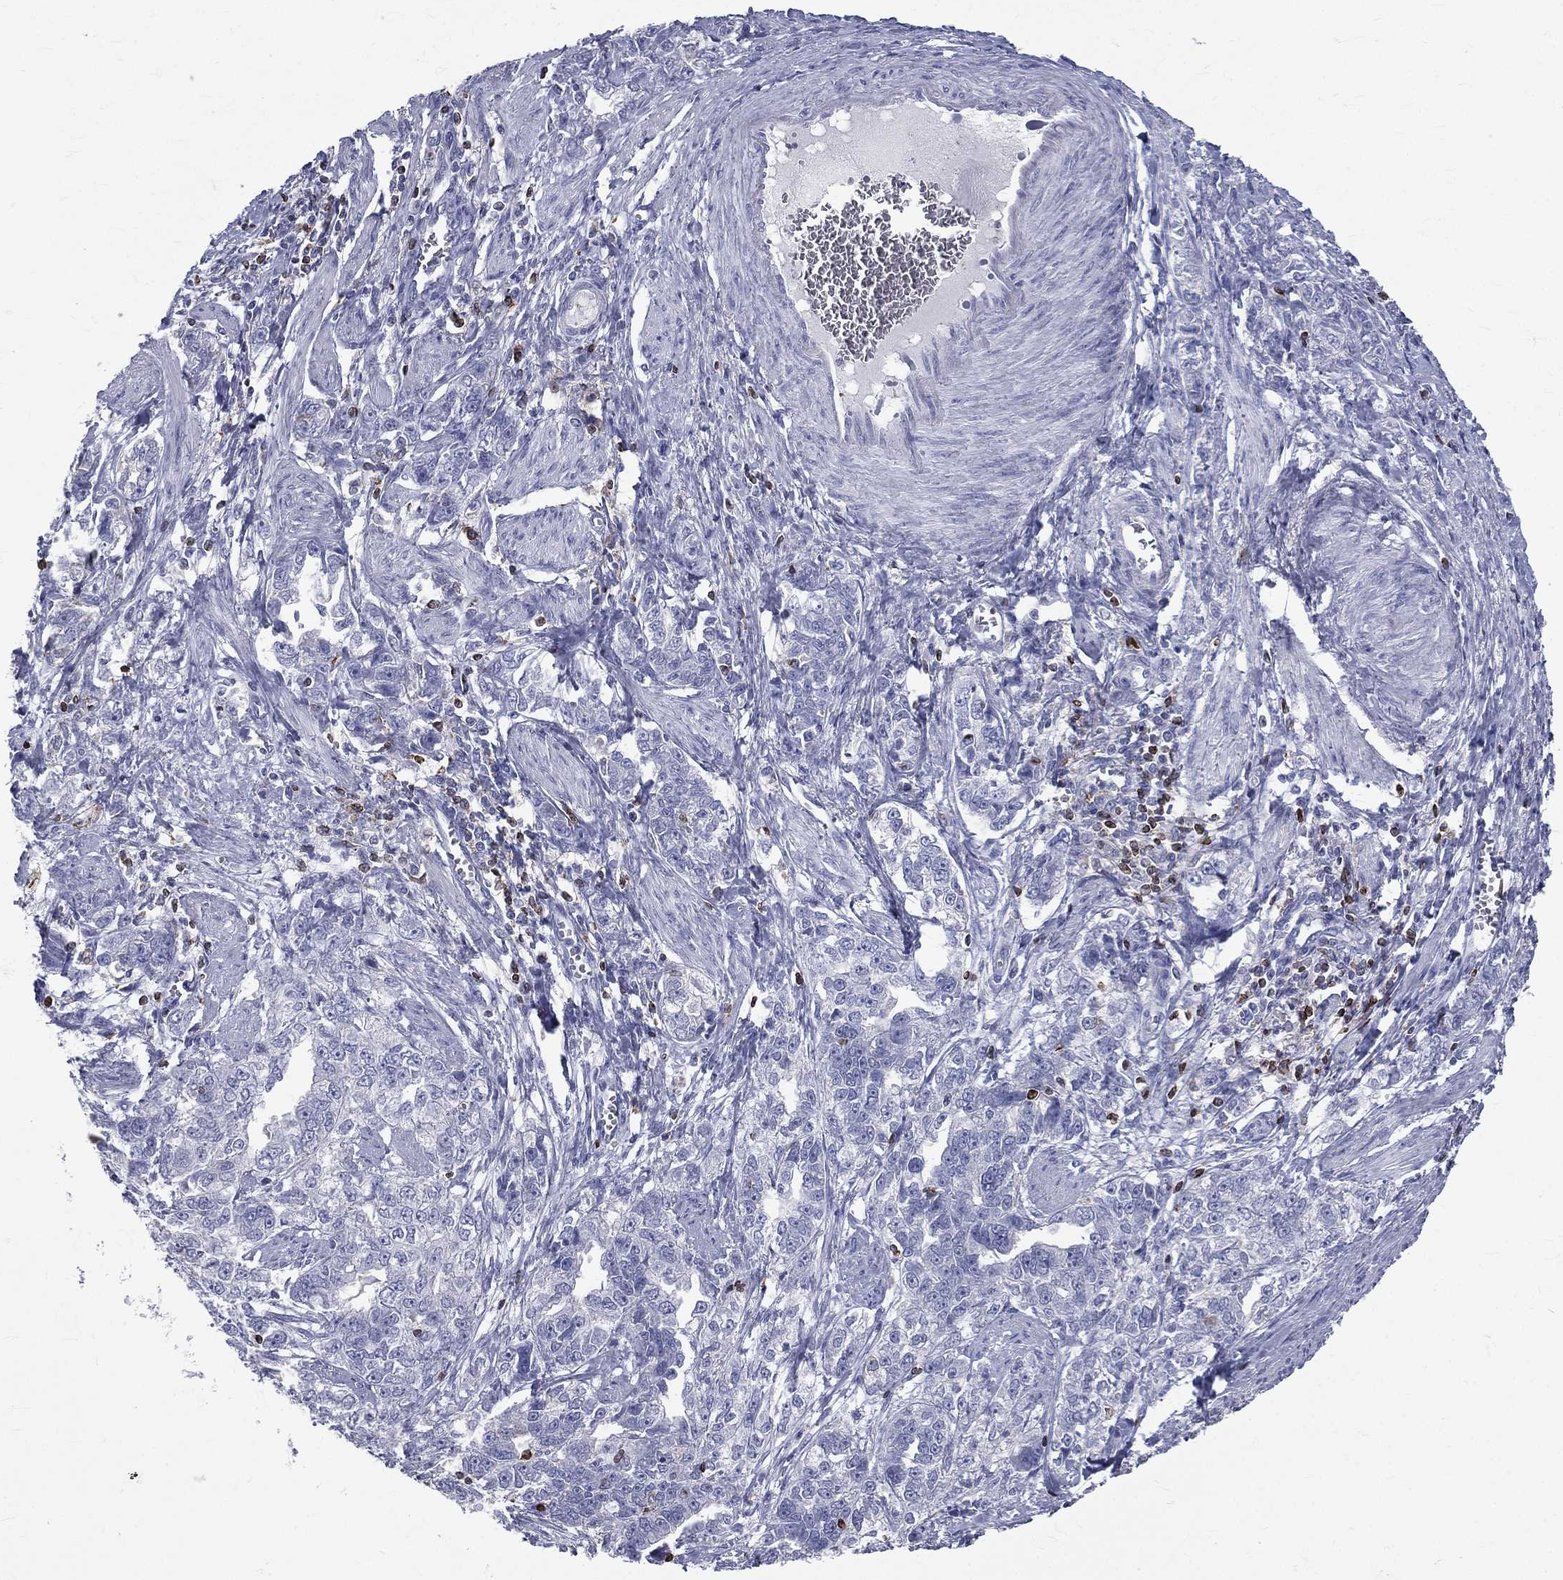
{"staining": {"intensity": "negative", "quantity": "none", "location": "none"}, "tissue": "ovarian cancer", "cell_type": "Tumor cells", "image_type": "cancer", "snomed": [{"axis": "morphology", "description": "Cystadenocarcinoma, serous, NOS"}, {"axis": "topography", "description": "Ovary"}], "caption": "An image of human ovarian serous cystadenocarcinoma is negative for staining in tumor cells.", "gene": "CTSW", "patient": {"sex": "female", "age": 51}}